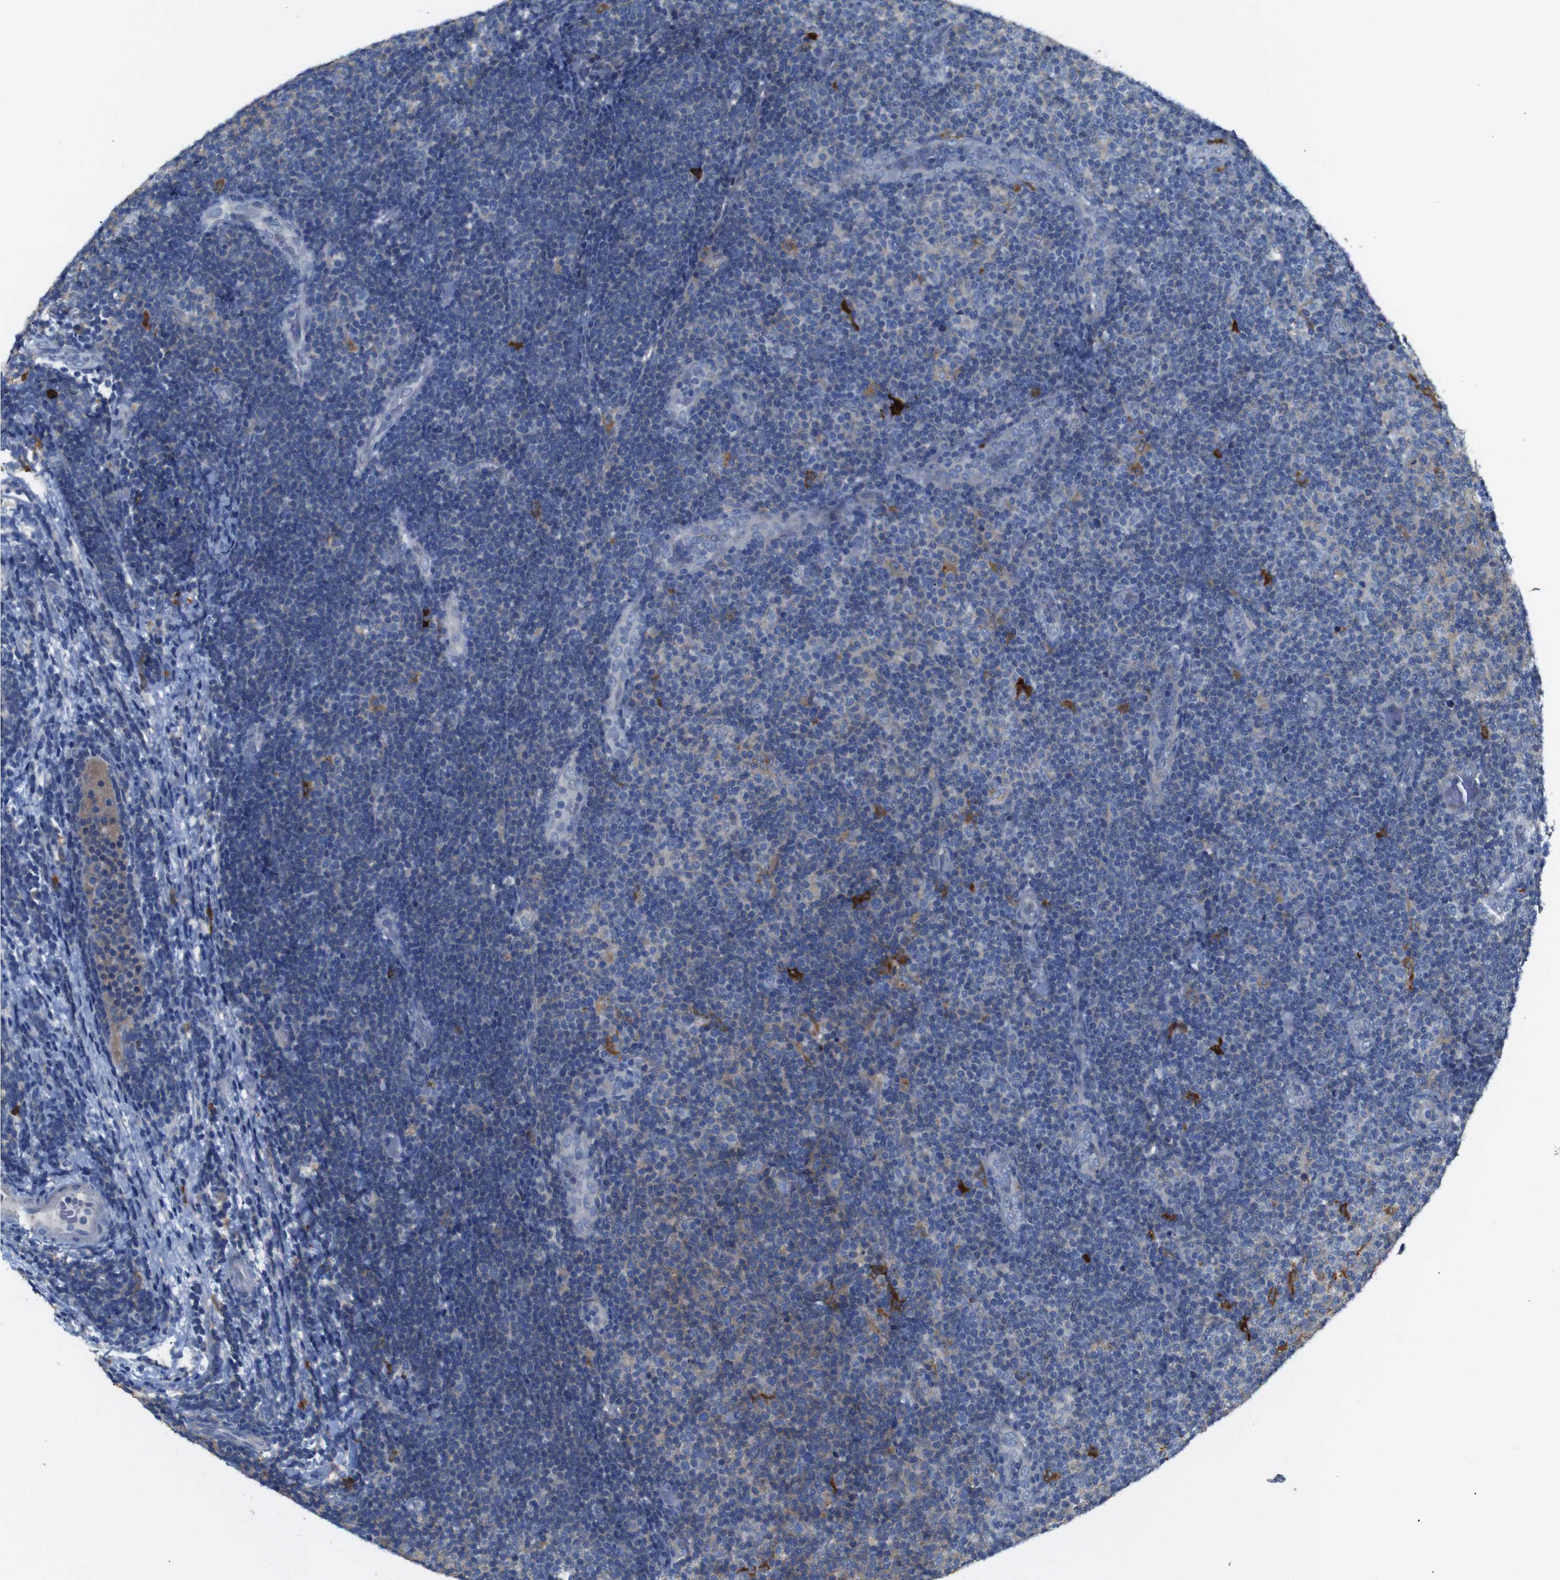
{"staining": {"intensity": "weak", "quantity": "<25%", "location": "cytoplasmic/membranous"}, "tissue": "lymphoma", "cell_type": "Tumor cells", "image_type": "cancer", "snomed": [{"axis": "morphology", "description": "Malignant lymphoma, non-Hodgkin's type, Low grade"}, {"axis": "topography", "description": "Lymph node"}], "caption": "The immunohistochemistry micrograph has no significant positivity in tumor cells of malignant lymphoma, non-Hodgkin's type (low-grade) tissue.", "gene": "ALOX15", "patient": {"sex": "male", "age": 83}}